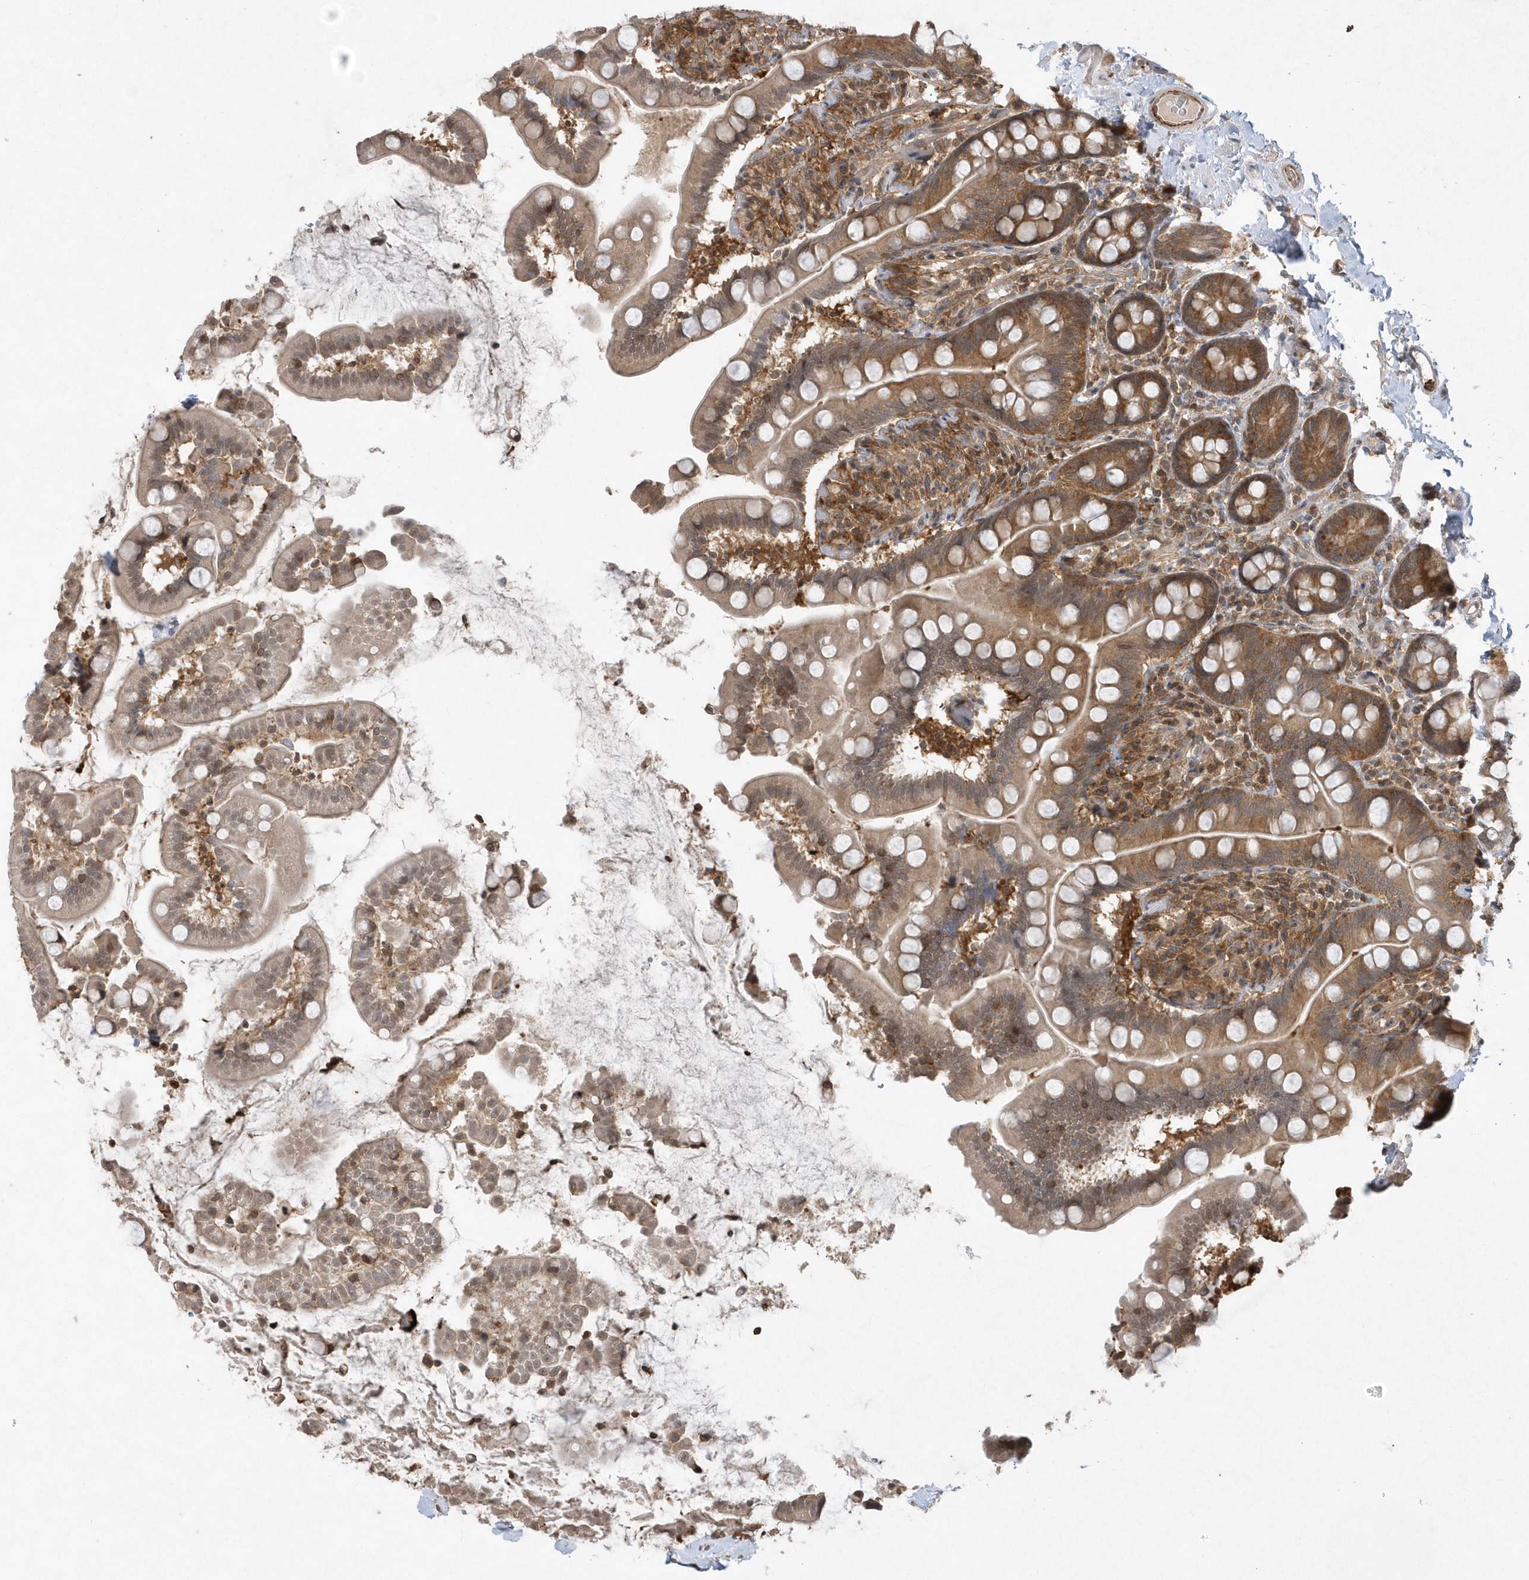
{"staining": {"intensity": "moderate", "quantity": ">75%", "location": "cytoplasmic/membranous"}, "tissue": "small intestine", "cell_type": "Glandular cells", "image_type": "normal", "snomed": [{"axis": "morphology", "description": "Normal tissue, NOS"}, {"axis": "topography", "description": "Small intestine"}], "caption": "Immunohistochemical staining of normal human small intestine shows medium levels of moderate cytoplasmic/membranous staining in about >75% of glandular cells. The staining was performed using DAB to visualize the protein expression in brown, while the nuclei were stained in blue with hematoxylin (Magnification: 20x).", "gene": "ACYP1", "patient": {"sex": "female", "age": 64}}